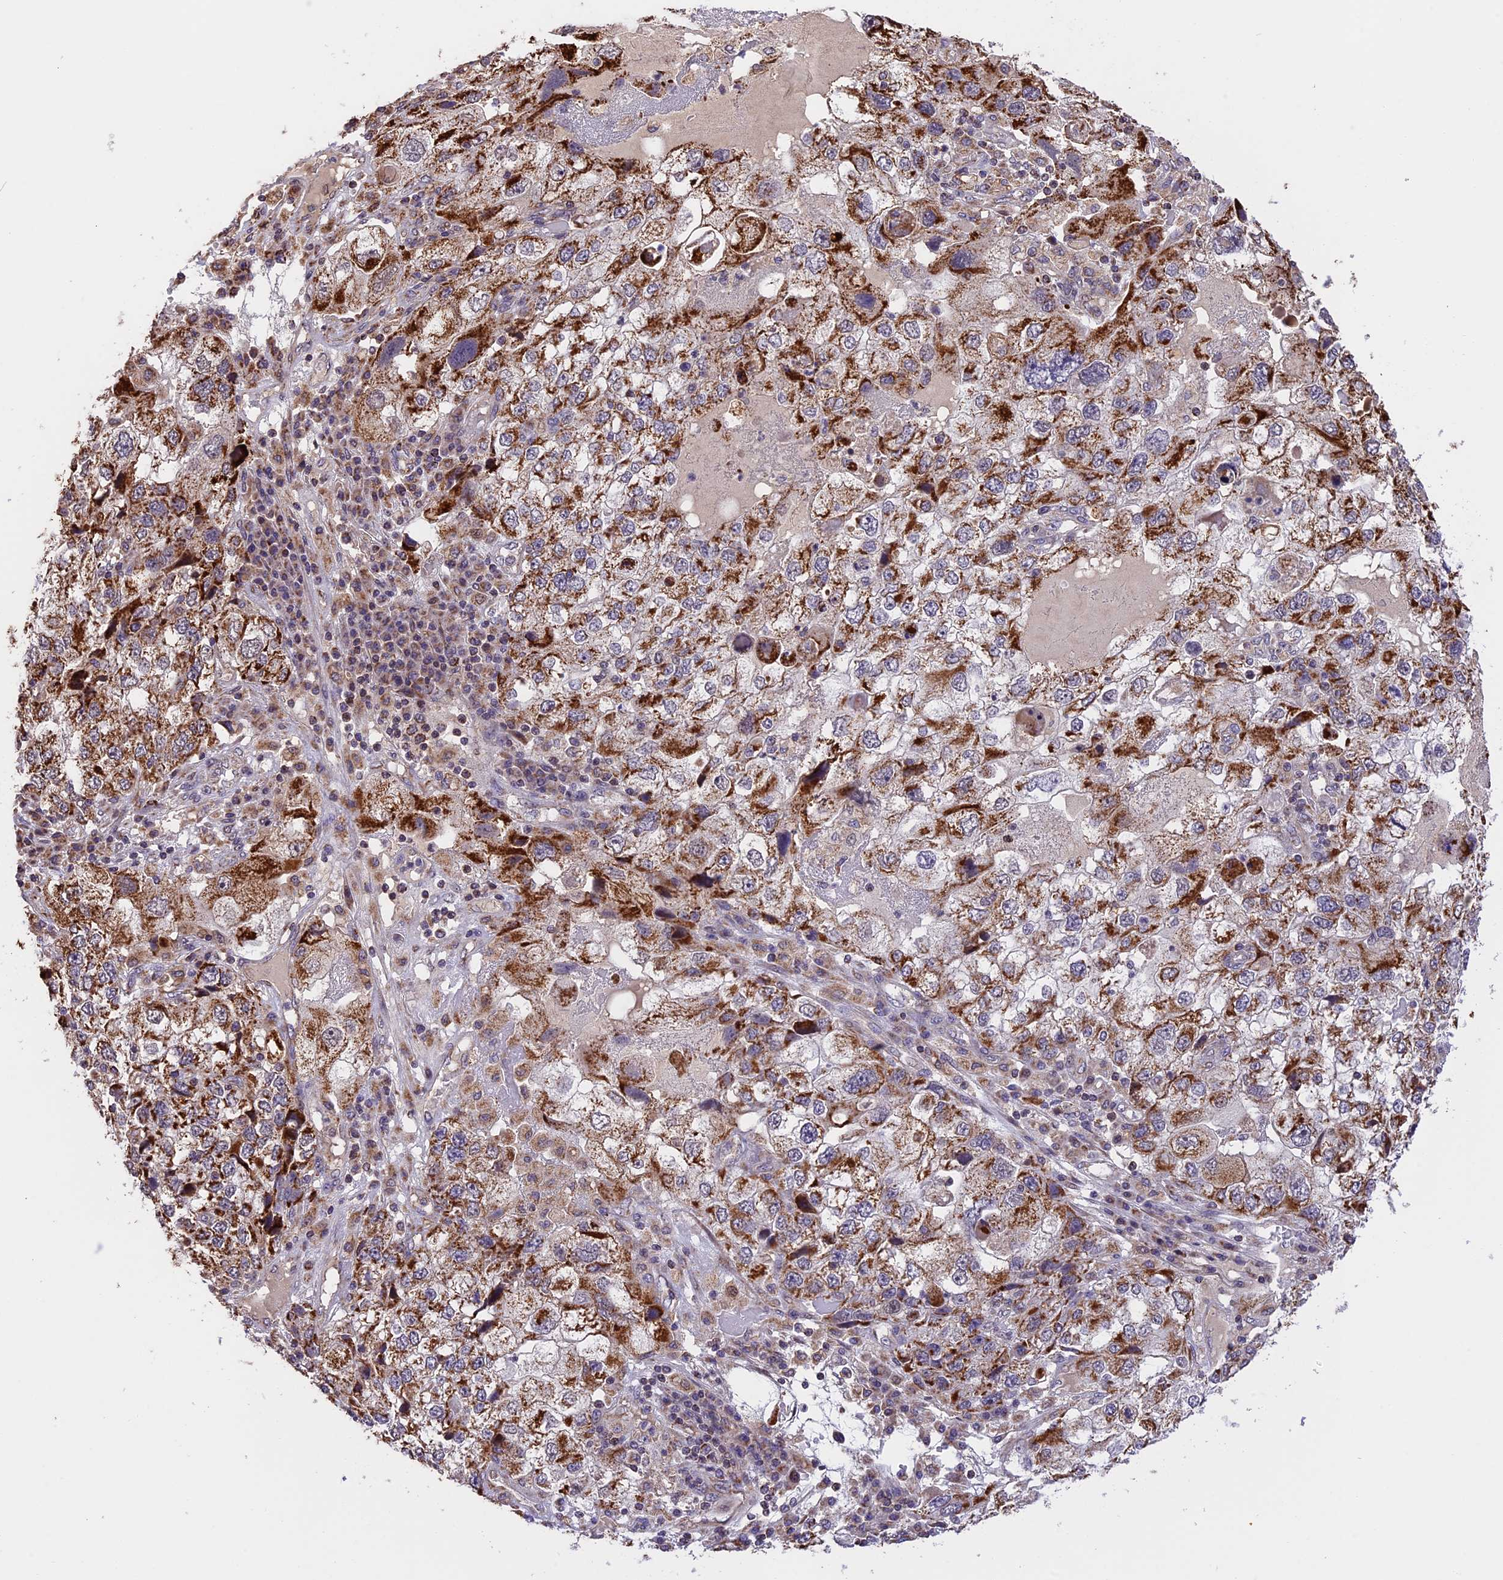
{"staining": {"intensity": "strong", "quantity": "25%-75%", "location": "cytoplasmic/membranous"}, "tissue": "endometrial cancer", "cell_type": "Tumor cells", "image_type": "cancer", "snomed": [{"axis": "morphology", "description": "Adenocarcinoma, NOS"}, {"axis": "topography", "description": "Endometrium"}], "caption": "Strong cytoplasmic/membranous staining is appreciated in approximately 25%-75% of tumor cells in adenocarcinoma (endometrial).", "gene": "RERGL", "patient": {"sex": "female", "age": 49}}